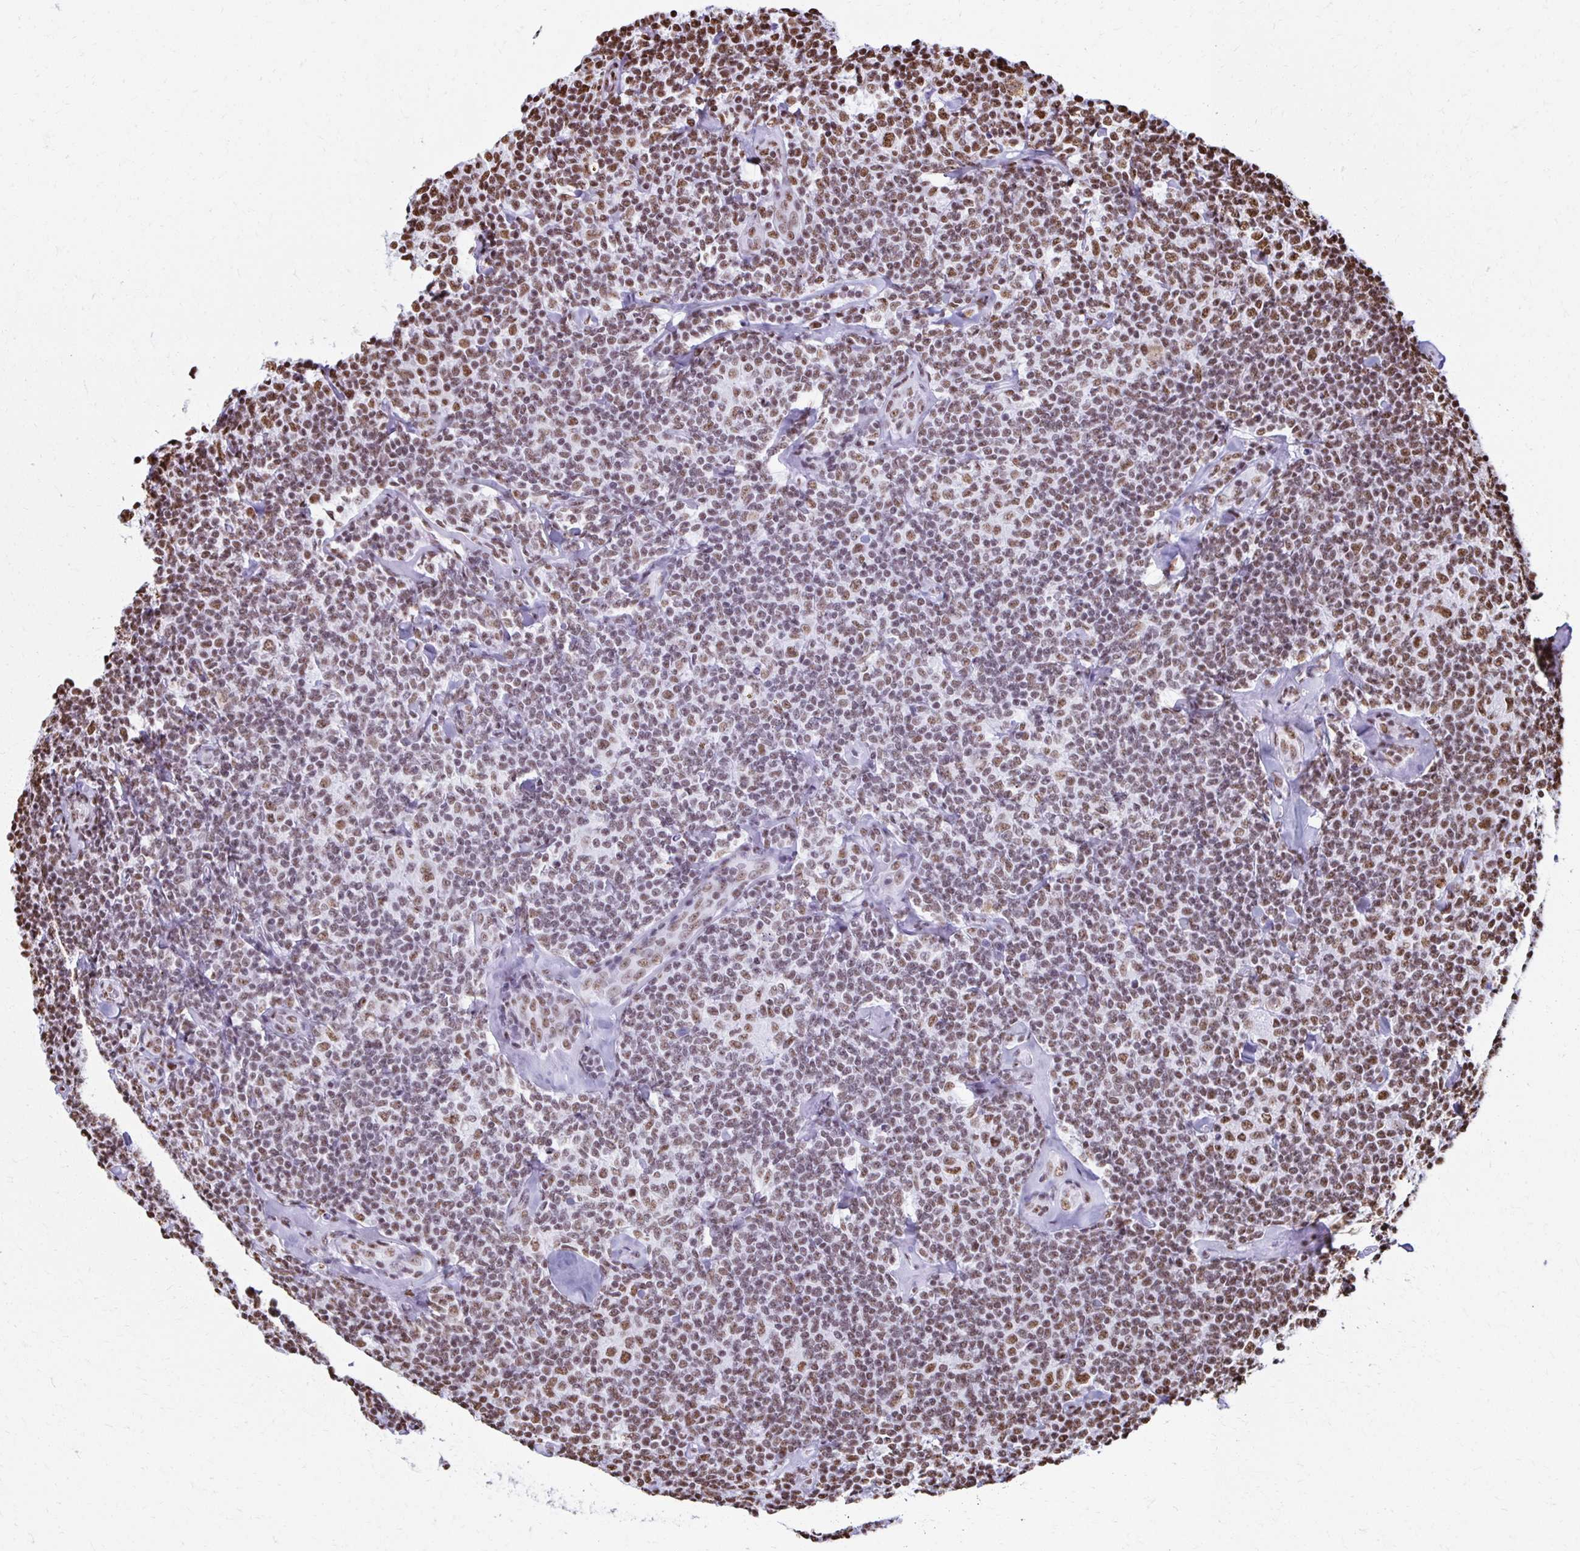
{"staining": {"intensity": "moderate", "quantity": "25%-75%", "location": "nuclear"}, "tissue": "lymphoma", "cell_type": "Tumor cells", "image_type": "cancer", "snomed": [{"axis": "morphology", "description": "Malignant lymphoma, non-Hodgkin's type, Low grade"}, {"axis": "topography", "description": "Lymph node"}], "caption": "Lymphoma stained with a brown dye displays moderate nuclear positive staining in approximately 25%-75% of tumor cells.", "gene": "NONO", "patient": {"sex": "female", "age": 56}}